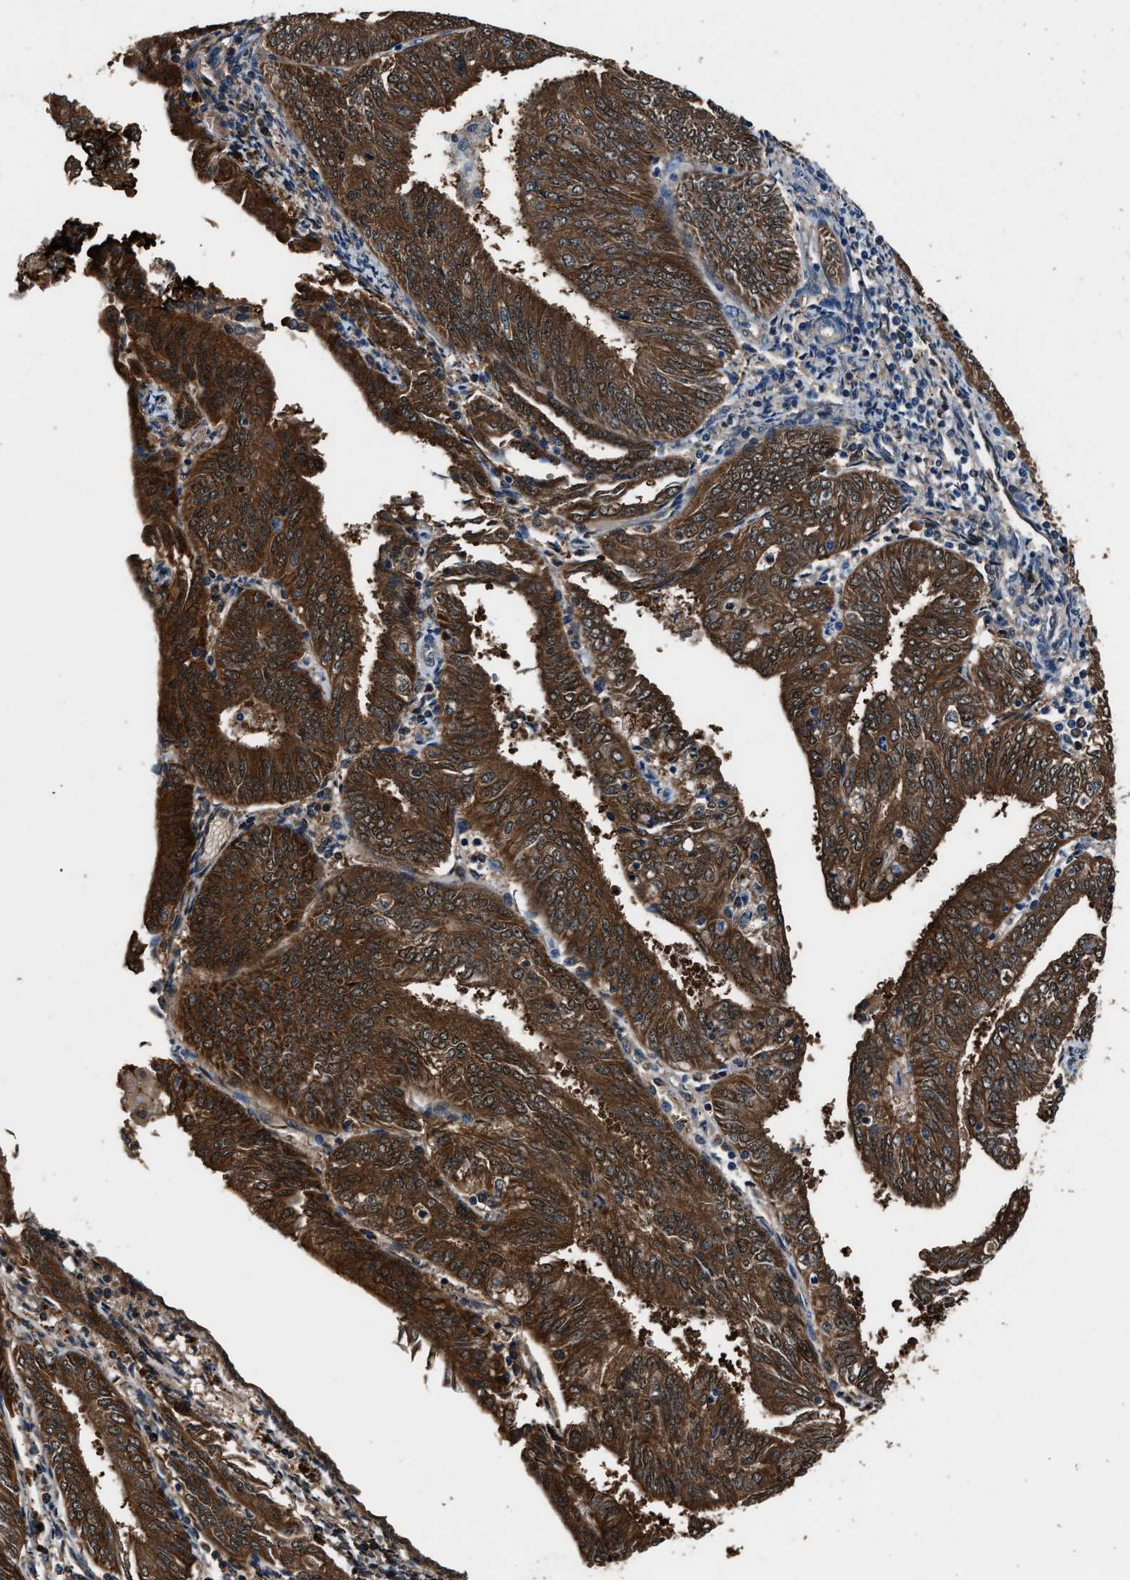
{"staining": {"intensity": "strong", "quantity": ">75%", "location": "cytoplasmic/membranous"}, "tissue": "endometrial cancer", "cell_type": "Tumor cells", "image_type": "cancer", "snomed": [{"axis": "morphology", "description": "Adenocarcinoma, NOS"}, {"axis": "topography", "description": "Endometrium"}], "caption": "DAB (3,3'-diaminobenzidine) immunohistochemical staining of endometrial cancer exhibits strong cytoplasmic/membranous protein positivity in approximately >75% of tumor cells. Nuclei are stained in blue.", "gene": "GSTP1", "patient": {"sex": "female", "age": 58}}